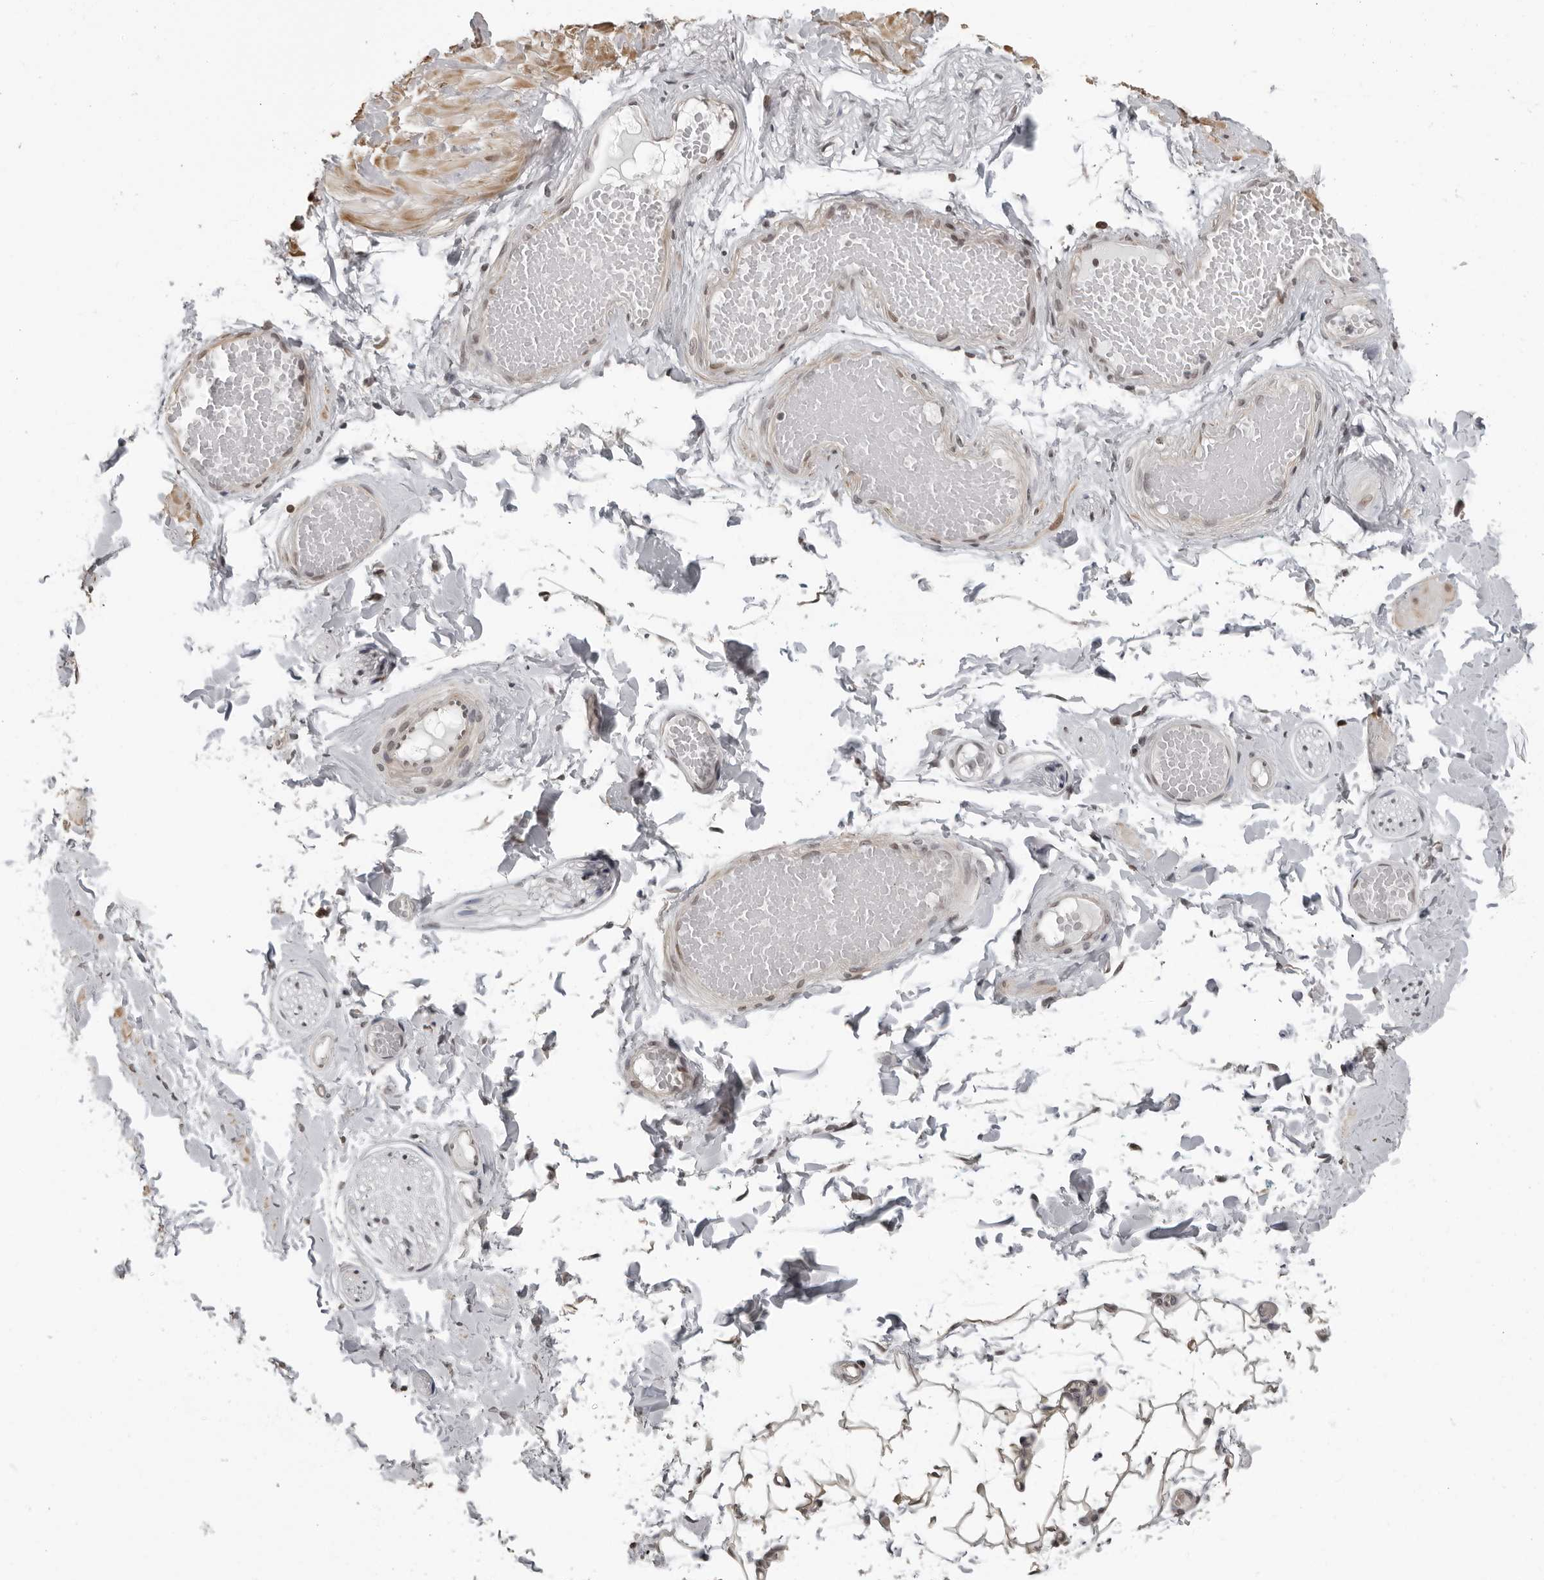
{"staining": {"intensity": "moderate", "quantity": "25%-75%", "location": "nuclear"}, "tissue": "adipose tissue", "cell_type": "Adipocytes", "image_type": "normal", "snomed": [{"axis": "morphology", "description": "Normal tissue, NOS"}, {"axis": "topography", "description": "Adipose tissue"}, {"axis": "topography", "description": "Vascular tissue"}, {"axis": "topography", "description": "Peripheral nerve tissue"}], "caption": "Adipose tissue stained with DAB immunohistochemistry shows medium levels of moderate nuclear staining in about 25%-75% of adipocytes. (DAB (3,3'-diaminobenzidine) IHC with brightfield microscopy, high magnification).", "gene": "ORC1", "patient": {"sex": "male", "age": 25}}